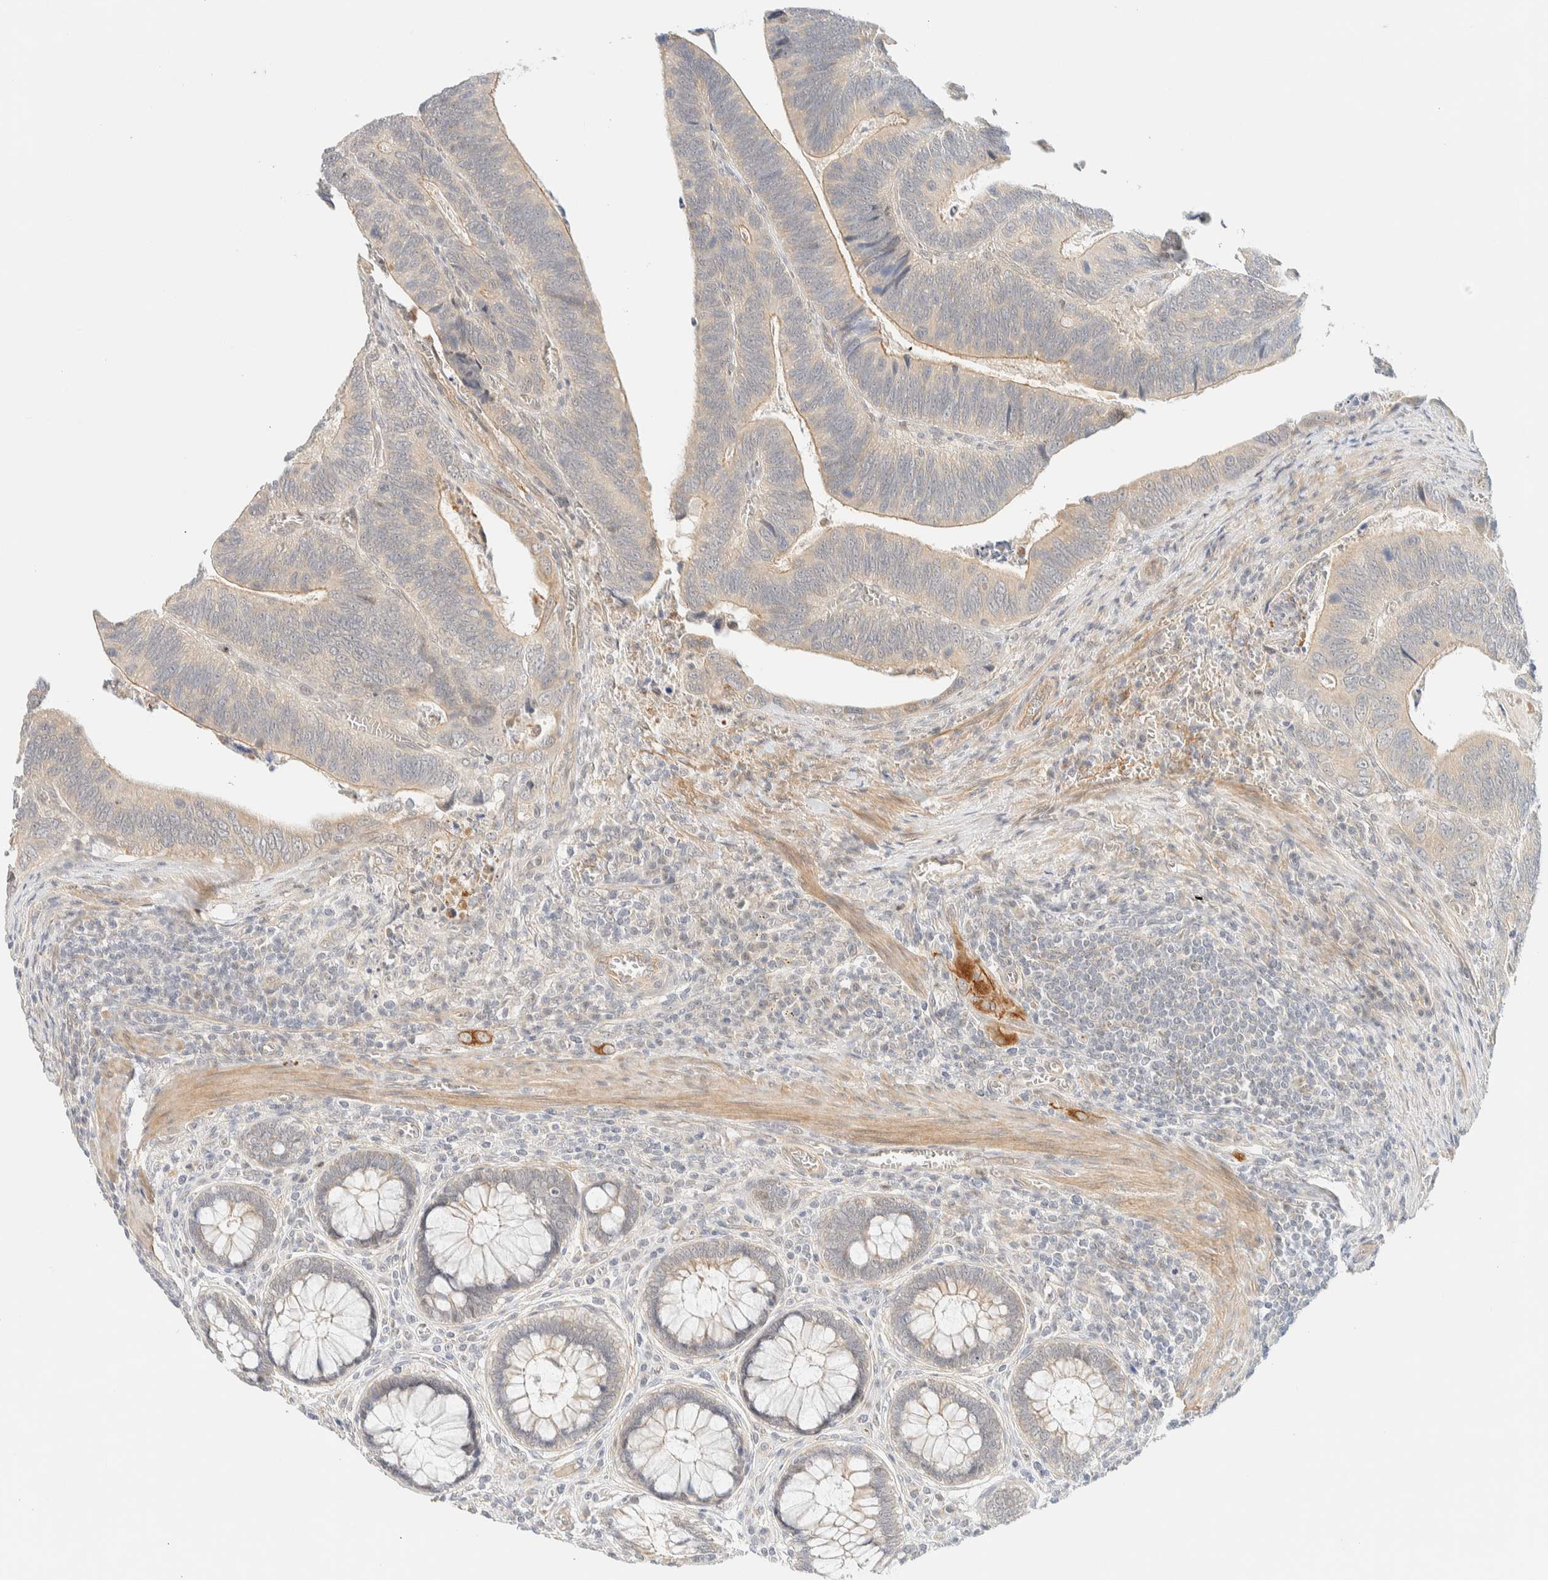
{"staining": {"intensity": "weak", "quantity": "25%-75%", "location": "cytoplasmic/membranous"}, "tissue": "colorectal cancer", "cell_type": "Tumor cells", "image_type": "cancer", "snomed": [{"axis": "morphology", "description": "Inflammation, NOS"}, {"axis": "morphology", "description": "Adenocarcinoma, NOS"}, {"axis": "topography", "description": "Colon"}], "caption": "Protein staining of colorectal cancer tissue shows weak cytoplasmic/membranous positivity in about 25%-75% of tumor cells.", "gene": "TNK1", "patient": {"sex": "male", "age": 72}}